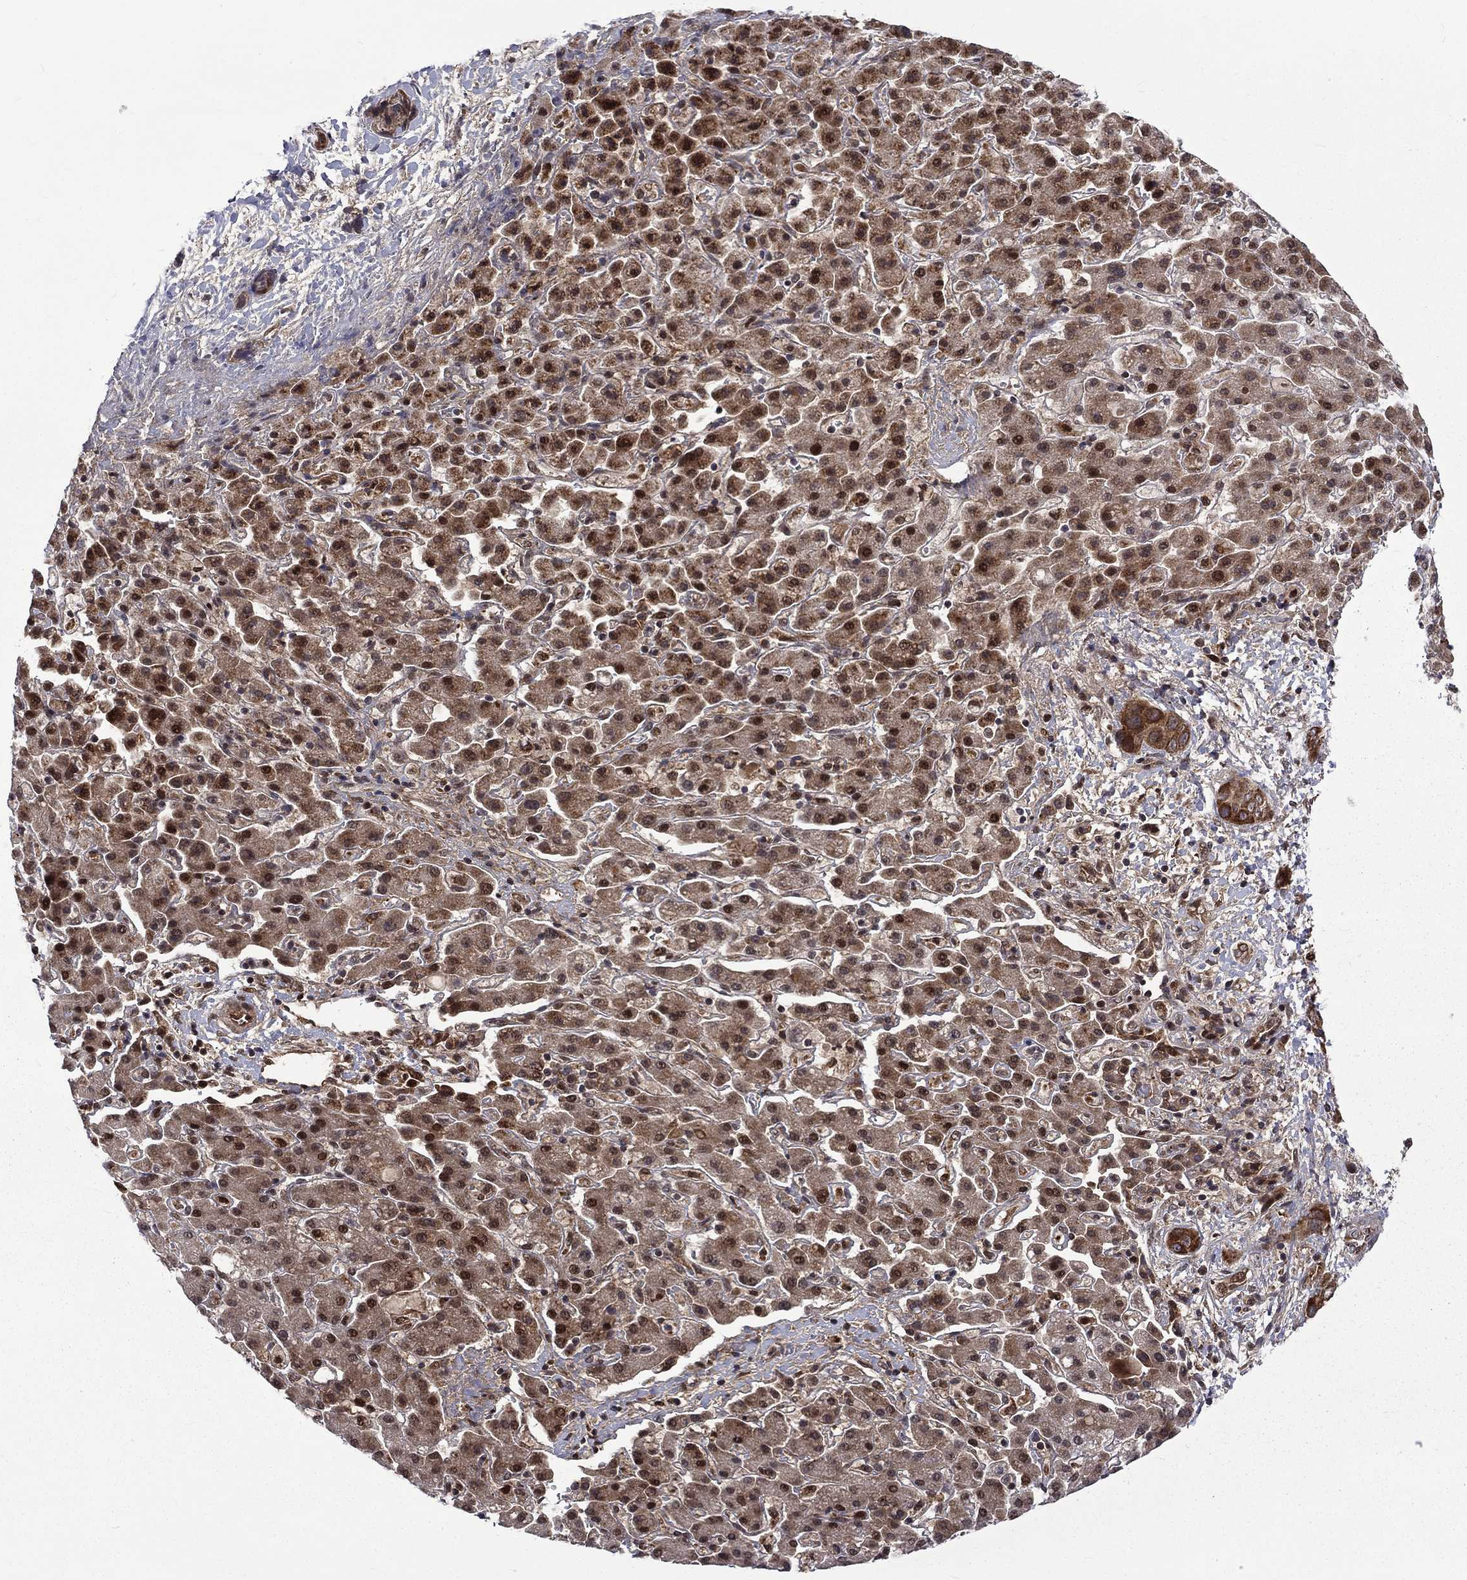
{"staining": {"intensity": "strong", "quantity": ">75%", "location": "cytoplasmic/membranous,nuclear"}, "tissue": "liver cancer", "cell_type": "Tumor cells", "image_type": "cancer", "snomed": [{"axis": "morphology", "description": "Cholangiocarcinoma"}, {"axis": "topography", "description": "Liver"}], "caption": "This is a photomicrograph of immunohistochemistry (IHC) staining of liver cholangiocarcinoma, which shows strong positivity in the cytoplasmic/membranous and nuclear of tumor cells.", "gene": "KPNA3", "patient": {"sex": "female", "age": 52}}